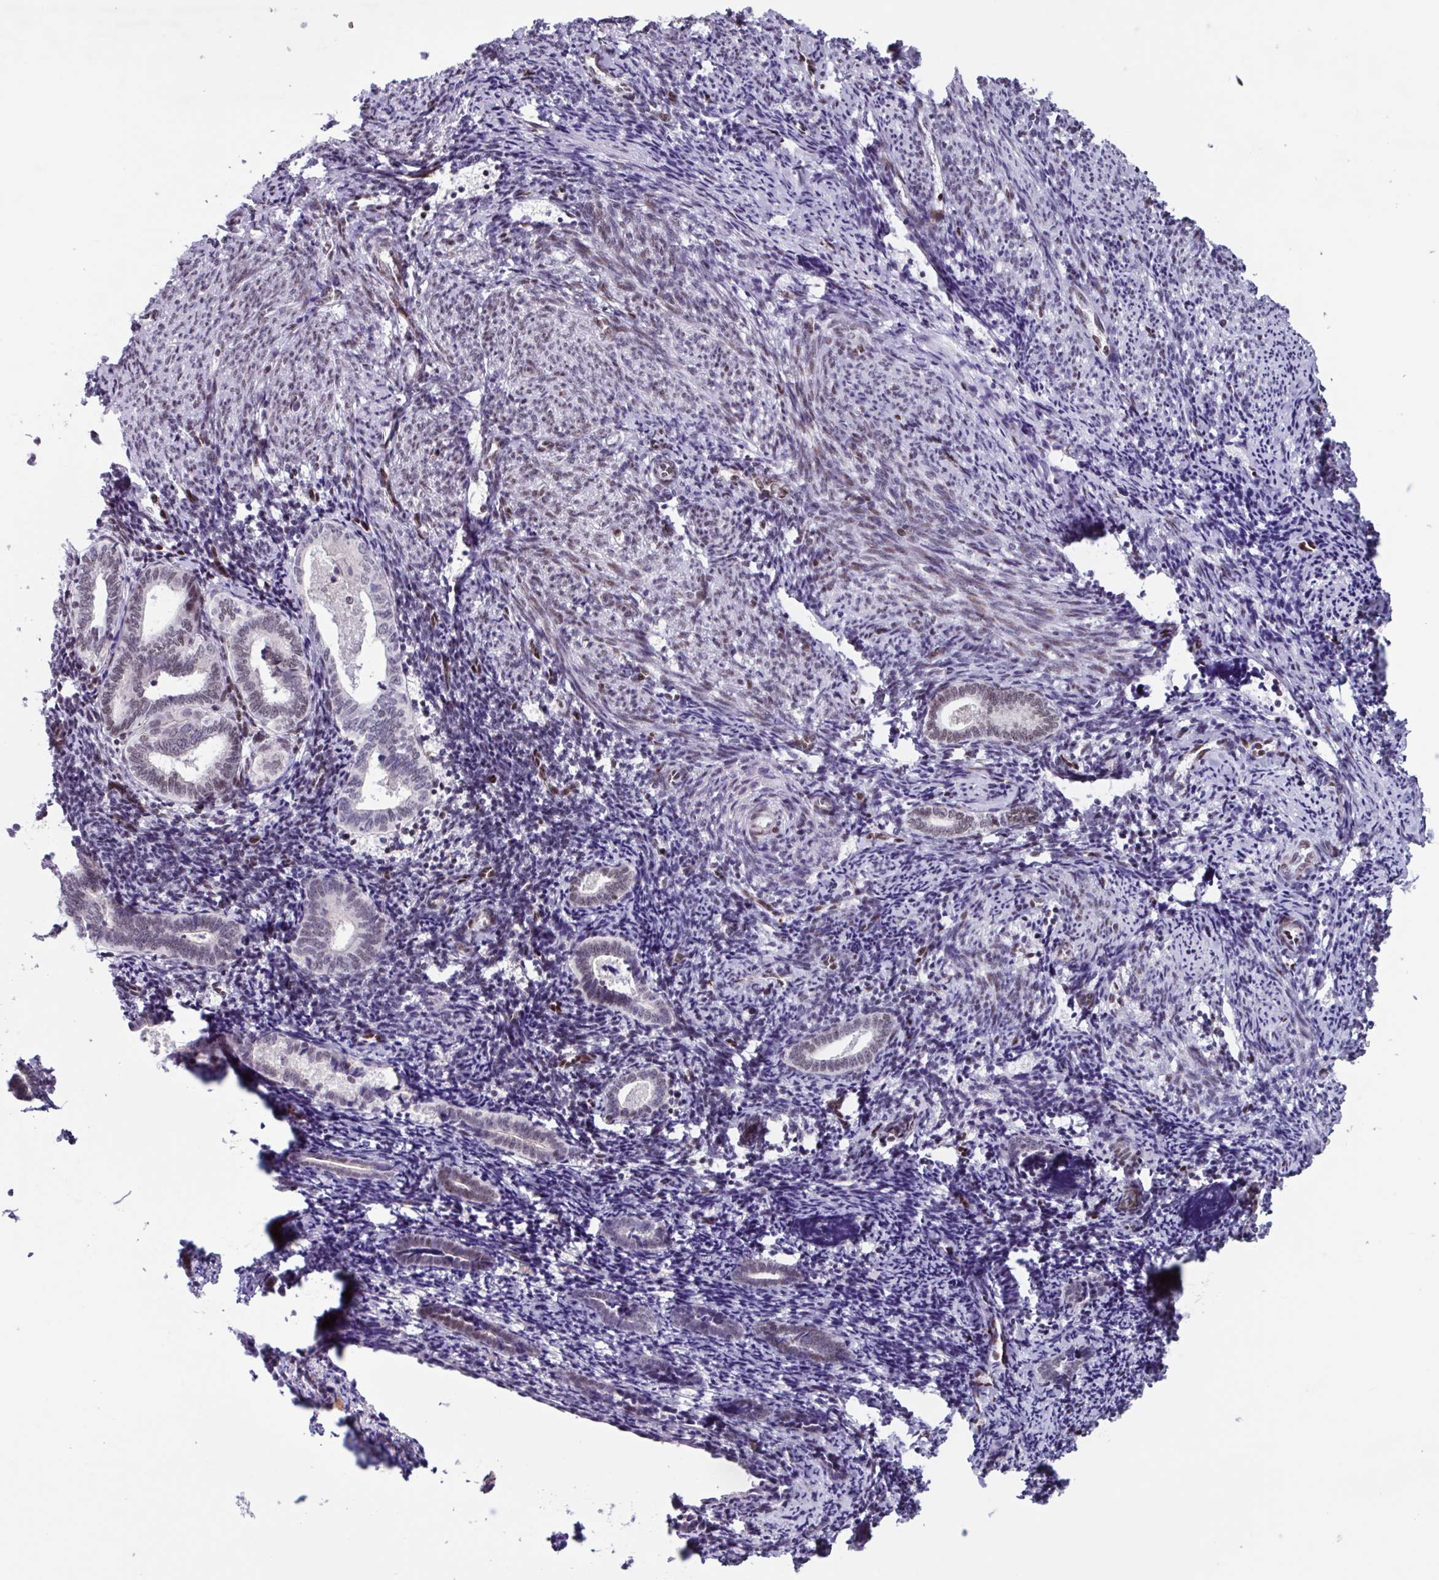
{"staining": {"intensity": "negative", "quantity": "none", "location": "none"}, "tissue": "endometrium", "cell_type": "Cells in endometrial stroma", "image_type": "normal", "snomed": [{"axis": "morphology", "description": "Normal tissue, NOS"}, {"axis": "topography", "description": "Endometrium"}], "caption": "This is a image of IHC staining of unremarkable endometrium, which shows no expression in cells in endometrial stroma.", "gene": "ZNF575", "patient": {"sex": "female", "age": 54}}